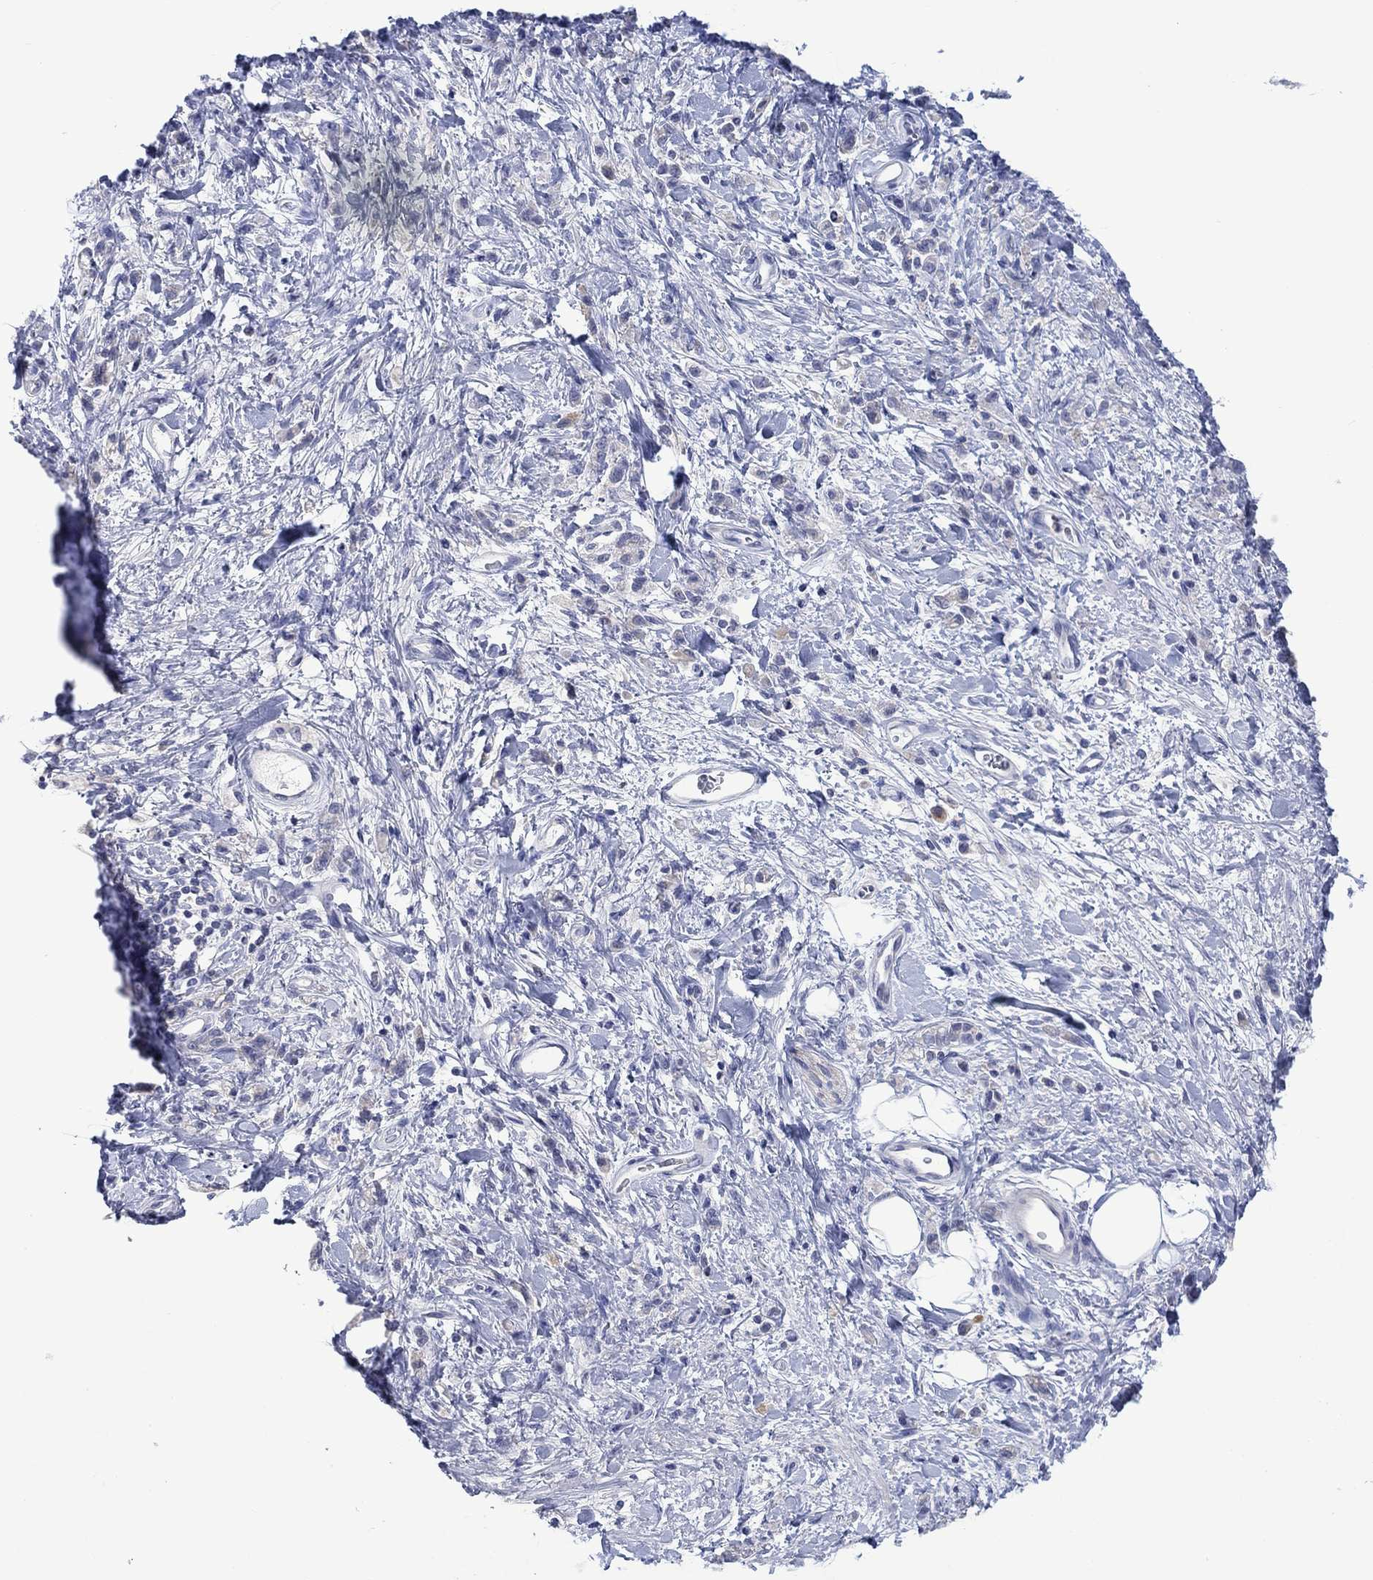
{"staining": {"intensity": "negative", "quantity": "none", "location": "none"}, "tissue": "stomach cancer", "cell_type": "Tumor cells", "image_type": "cancer", "snomed": [{"axis": "morphology", "description": "Adenocarcinoma, NOS"}, {"axis": "topography", "description": "Stomach"}], "caption": "Immunohistochemical staining of human stomach cancer (adenocarcinoma) exhibits no significant expression in tumor cells.", "gene": "FER1L6", "patient": {"sex": "male", "age": 77}}